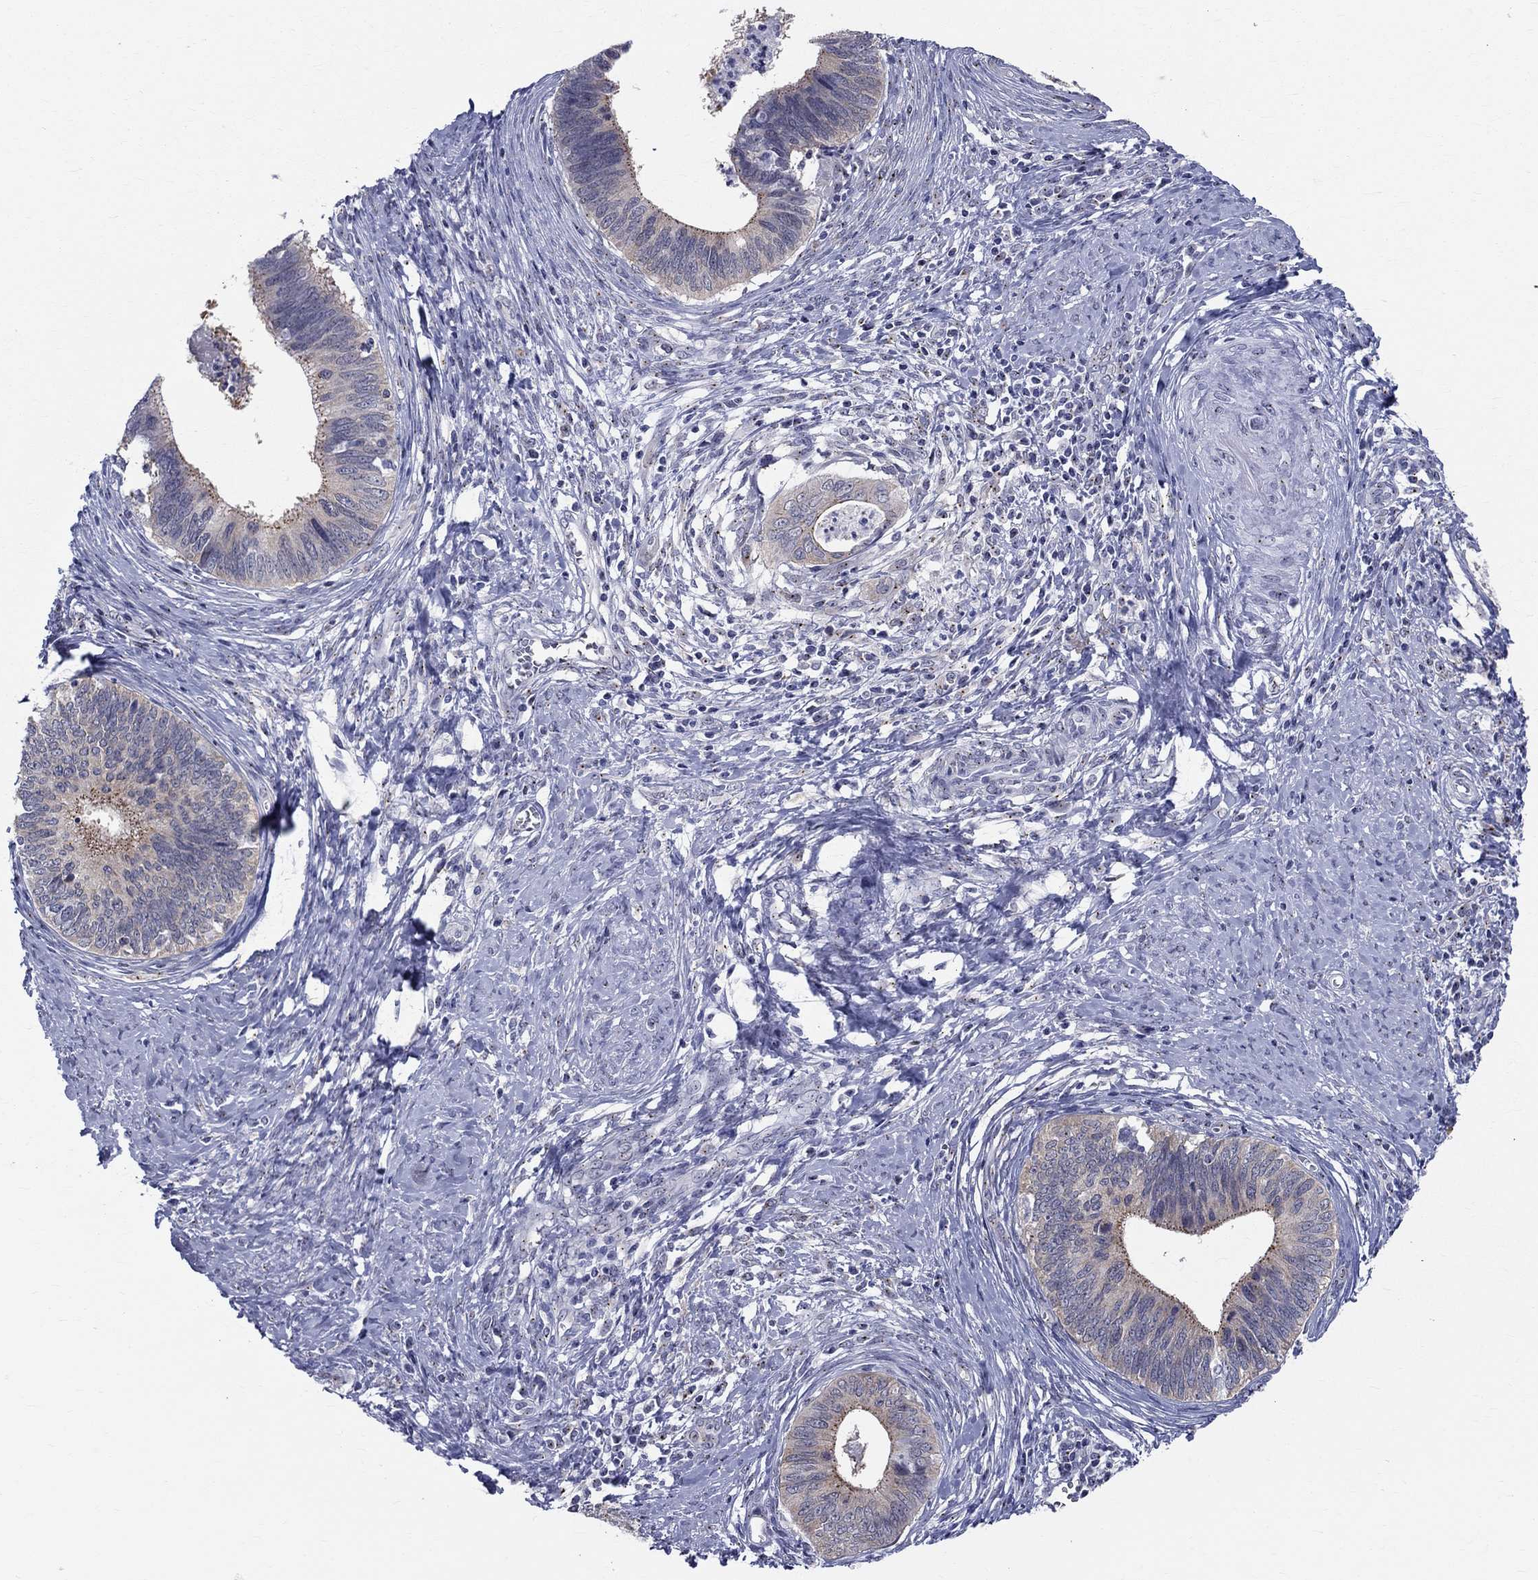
{"staining": {"intensity": "negative", "quantity": "none", "location": "none"}, "tissue": "cervical cancer", "cell_type": "Tumor cells", "image_type": "cancer", "snomed": [{"axis": "morphology", "description": "Adenocarcinoma, NOS"}, {"axis": "topography", "description": "Cervix"}], "caption": "The image exhibits no staining of tumor cells in cervical cancer.", "gene": "CEP43", "patient": {"sex": "female", "age": 42}}